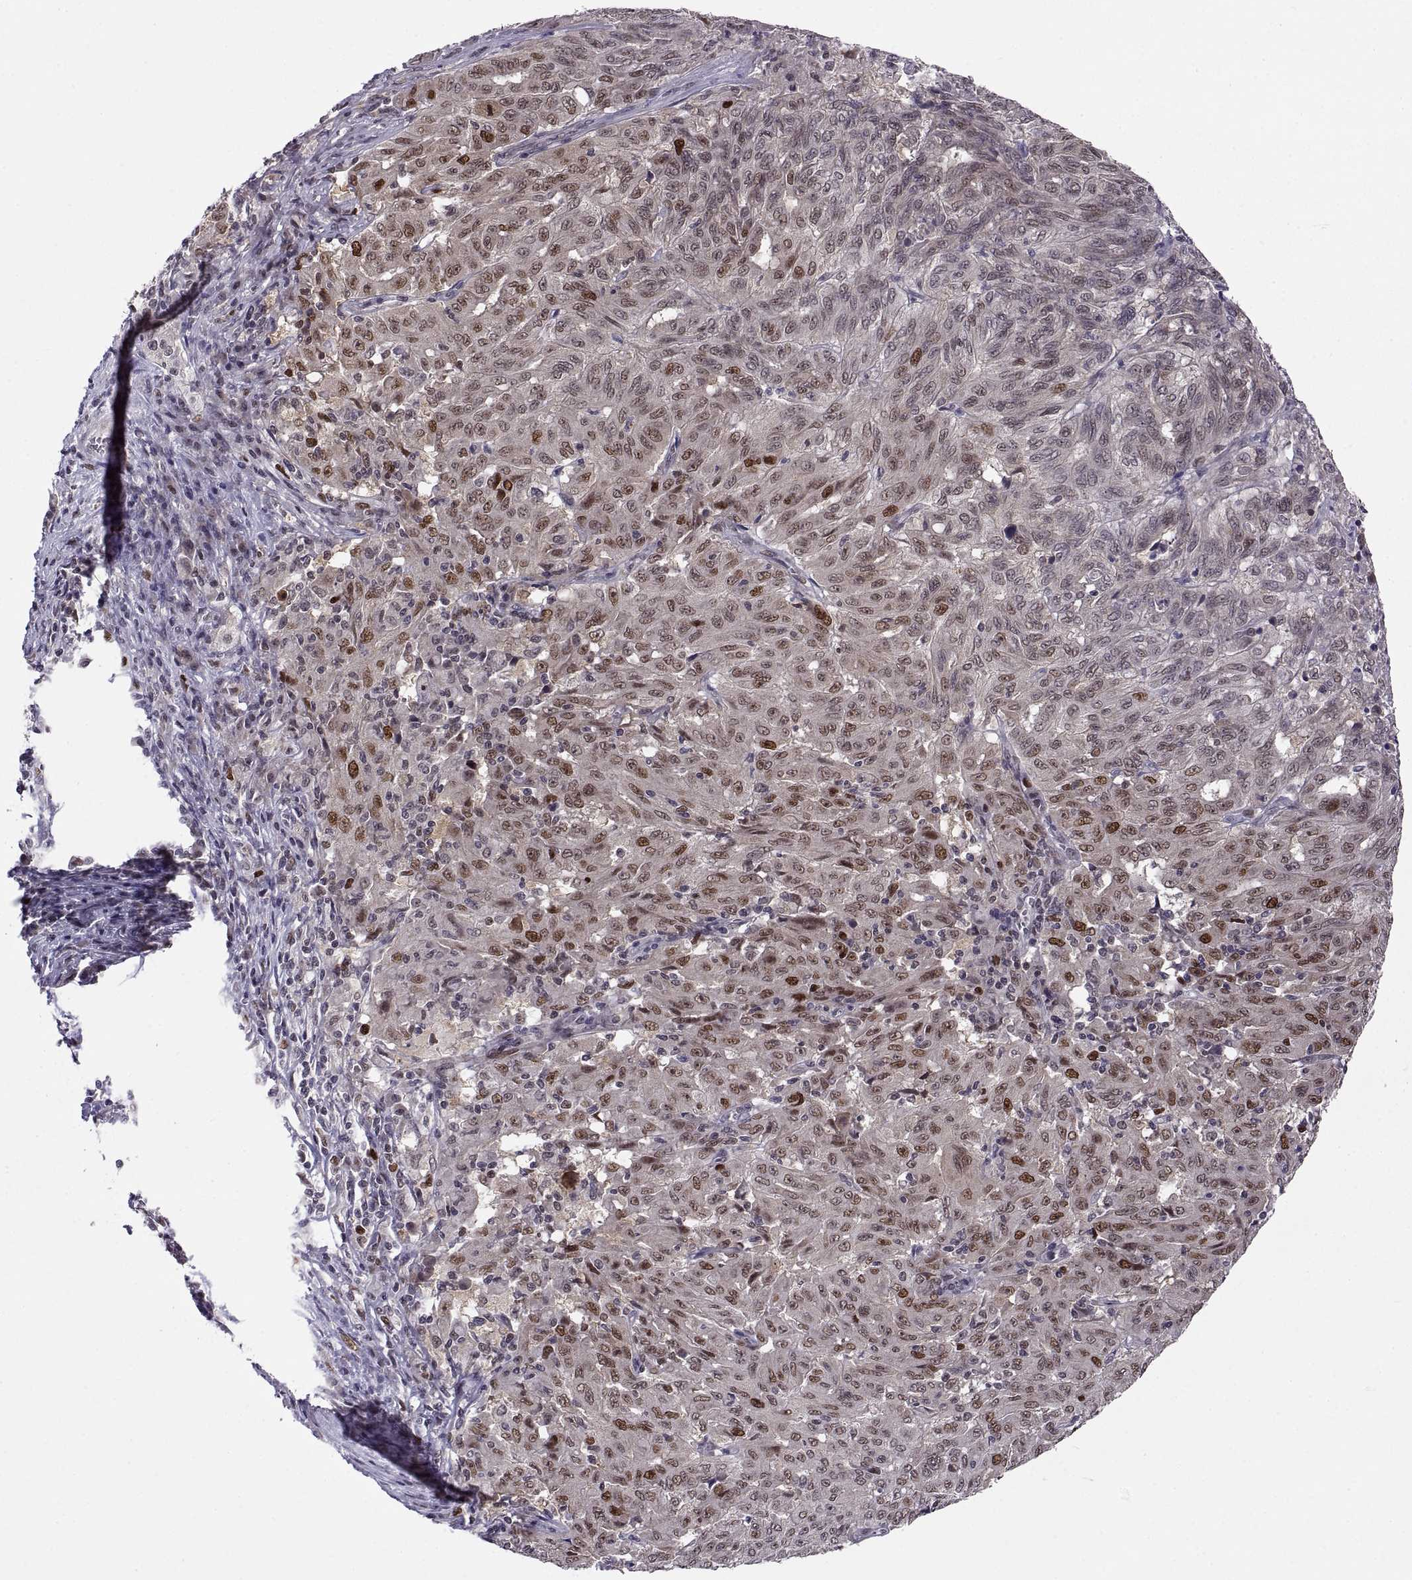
{"staining": {"intensity": "moderate", "quantity": "<25%", "location": "nuclear"}, "tissue": "pancreatic cancer", "cell_type": "Tumor cells", "image_type": "cancer", "snomed": [{"axis": "morphology", "description": "Adenocarcinoma, NOS"}, {"axis": "topography", "description": "Pancreas"}], "caption": "The image exhibits a brown stain indicating the presence of a protein in the nuclear of tumor cells in pancreatic cancer (adenocarcinoma).", "gene": "CHFR", "patient": {"sex": "male", "age": 63}}